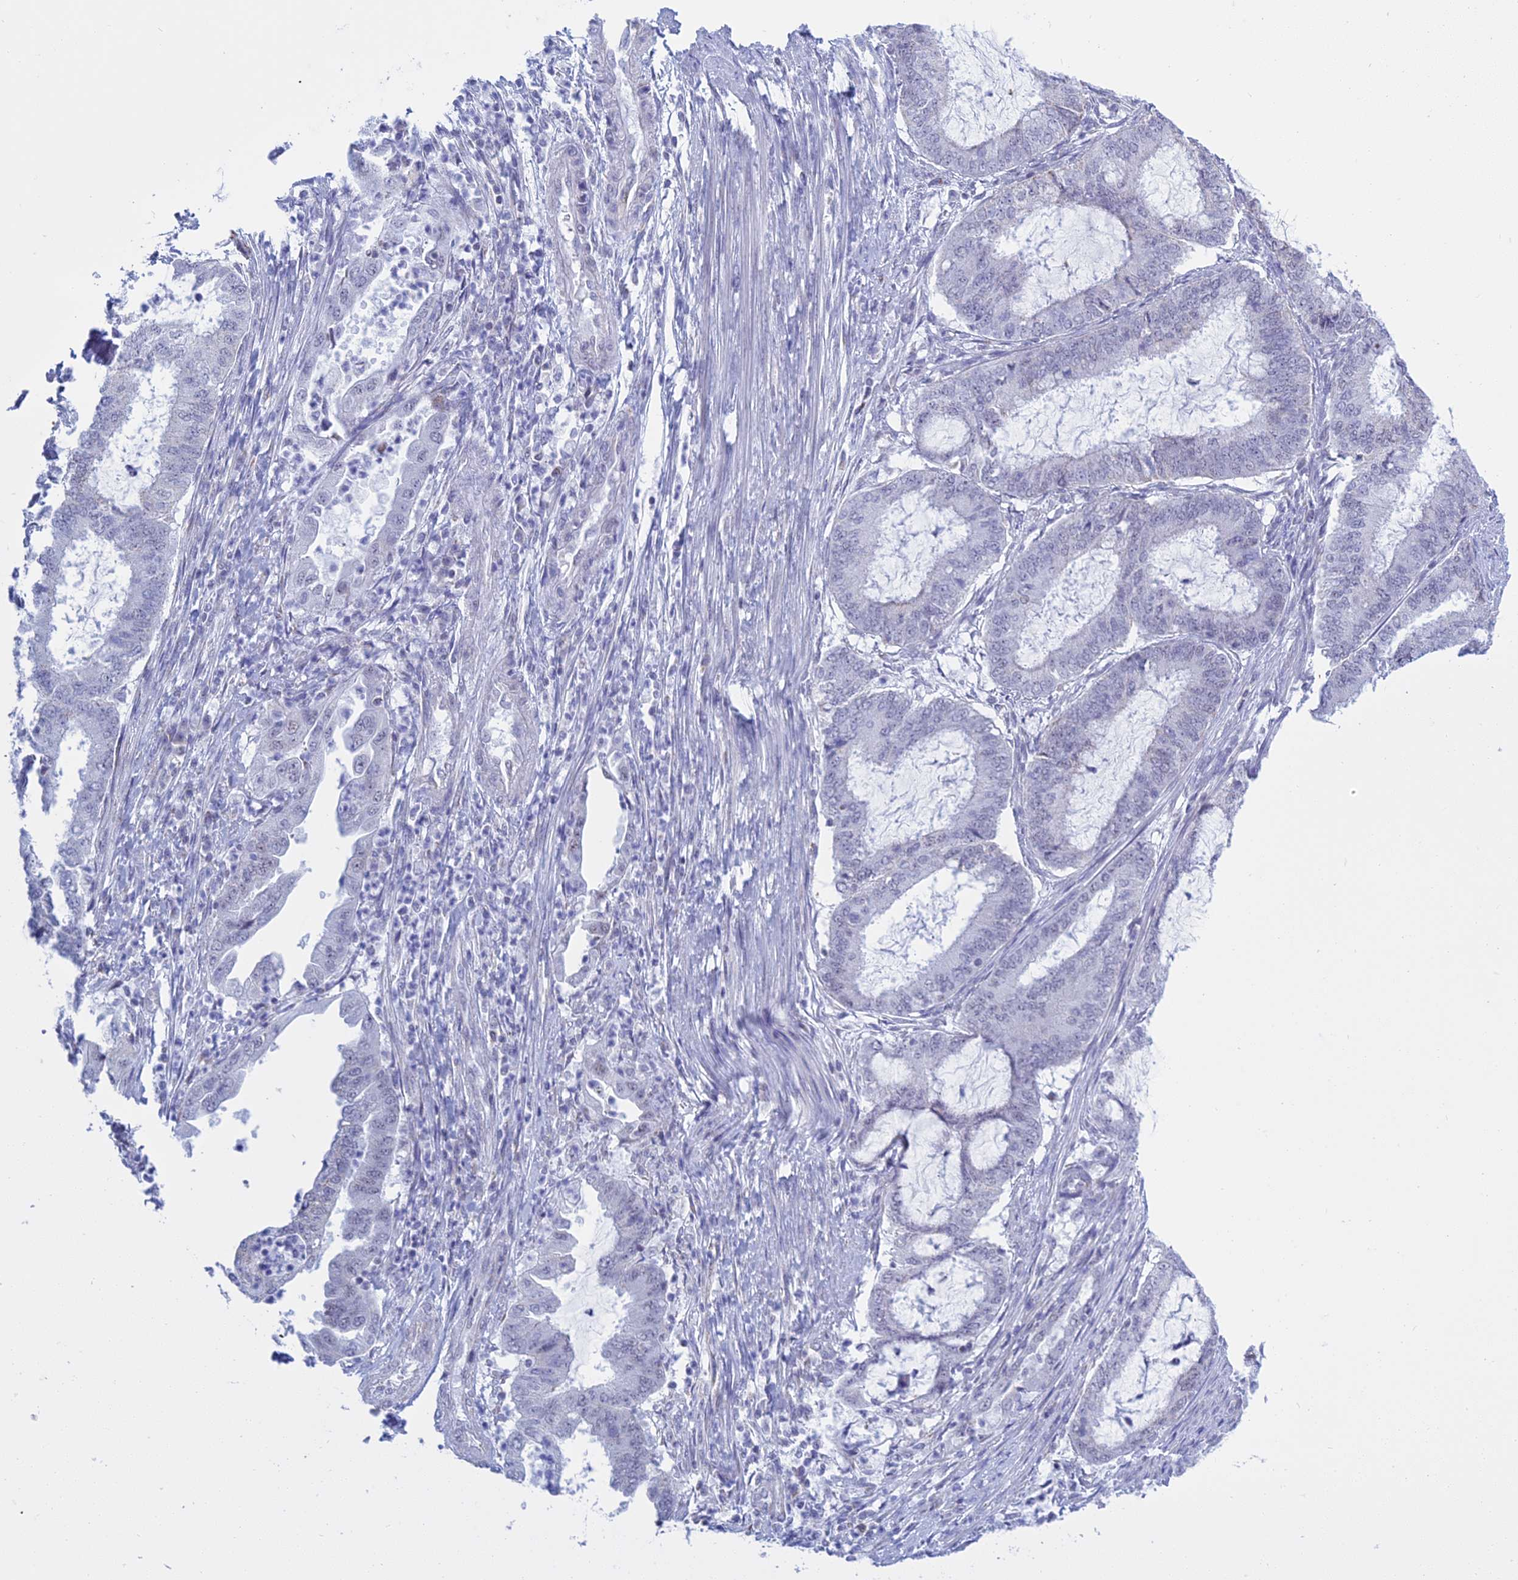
{"staining": {"intensity": "weak", "quantity": "25%-75%", "location": "nuclear"}, "tissue": "endometrial cancer", "cell_type": "Tumor cells", "image_type": "cancer", "snomed": [{"axis": "morphology", "description": "Adenocarcinoma, NOS"}, {"axis": "topography", "description": "Endometrium"}], "caption": "Human endometrial adenocarcinoma stained with a brown dye demonstrates weak nuclear positive expression in approximately 25%-75% of tumor cells.", "gene": "KLF14", "patient": {"sex": "female", "age": 51}}